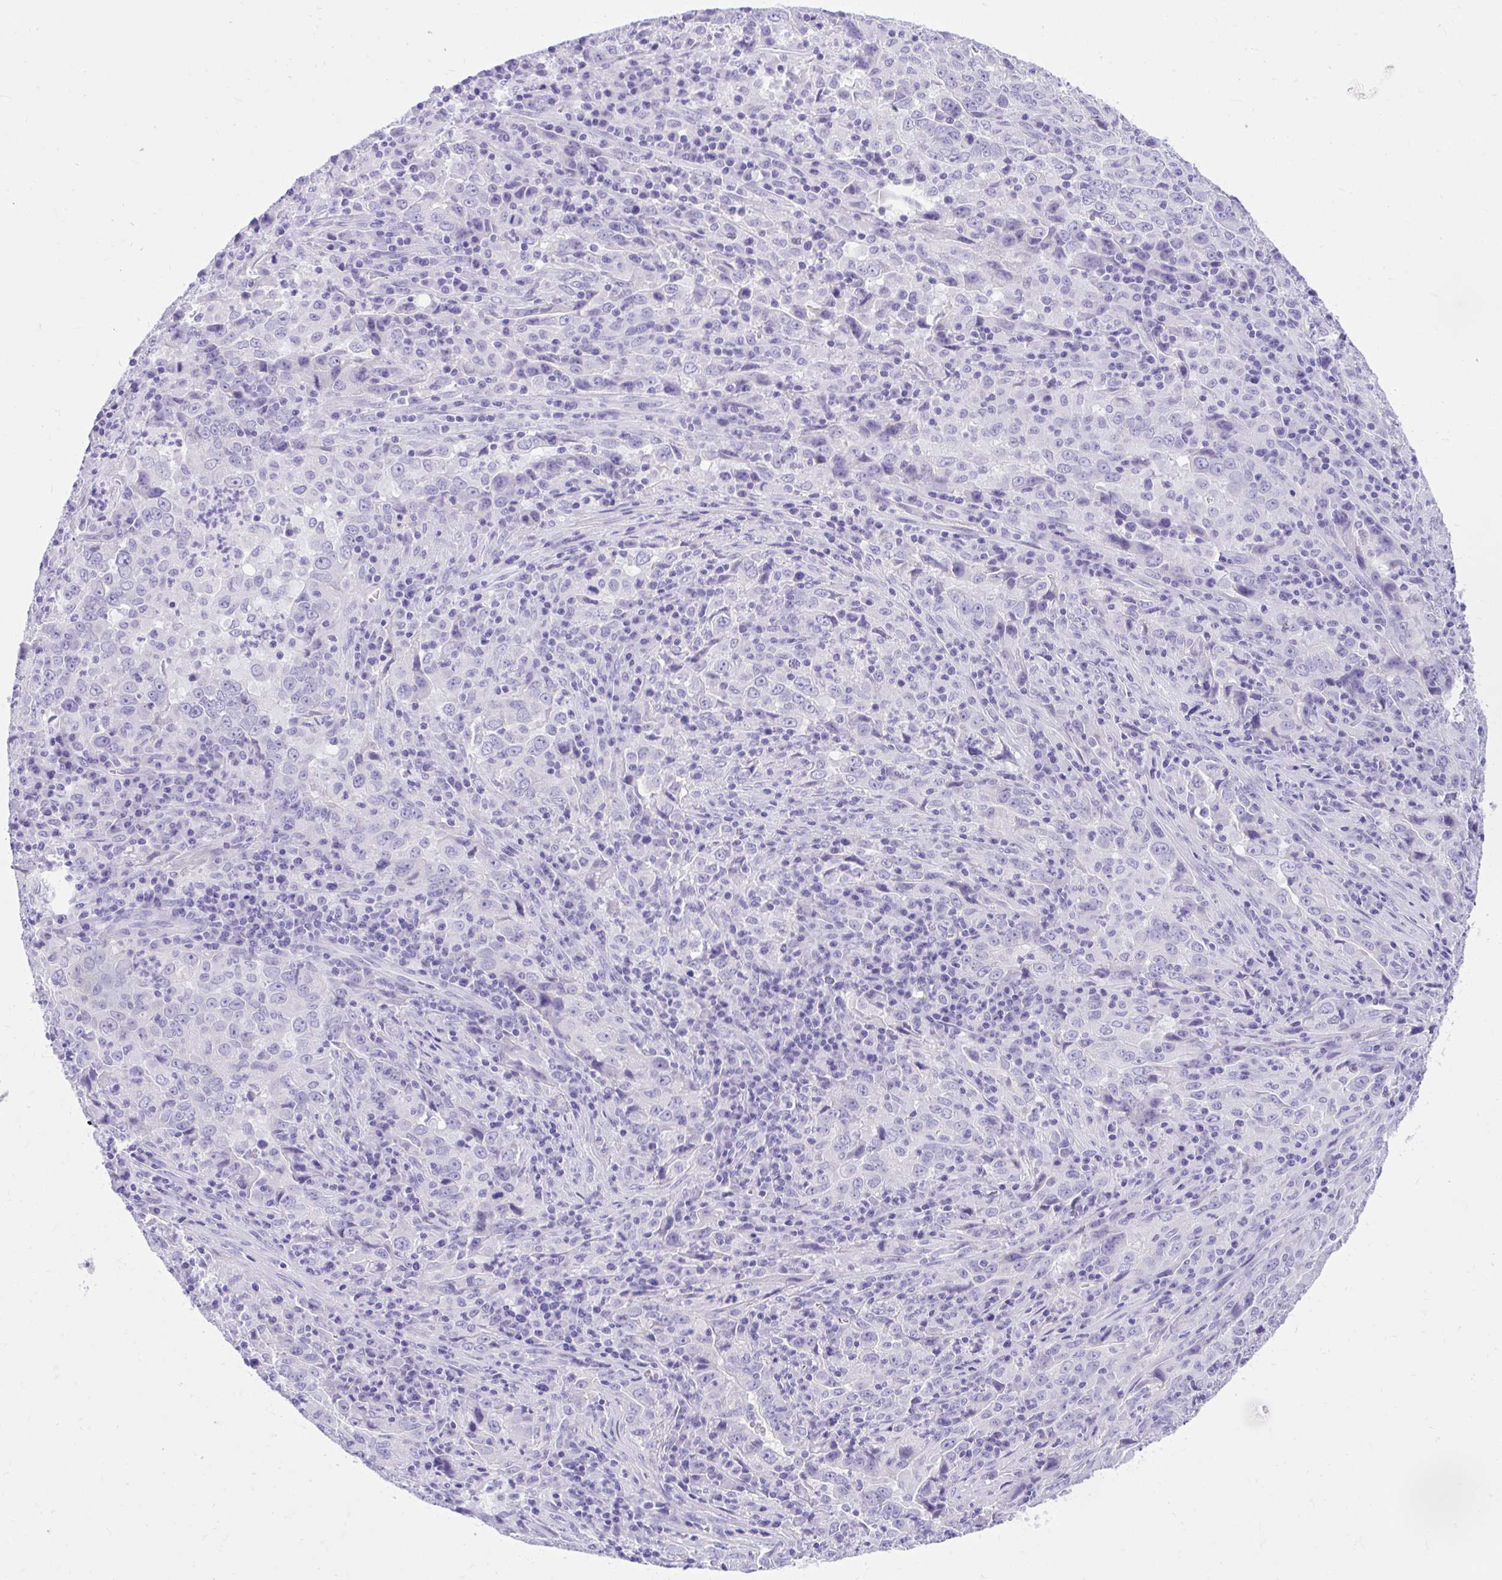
{"staining": {"intensity": "negative", "quantity": "none", "location": "none"}, "tissue": "lung cancer", "cell_type": "Tumor cells", "image_type": "cancer", "snomed": [{"axis": "morphology", "description": "Adenocarcinoma, NOS"}, {"axis": "topography", "description": "Lung"}], "caption": "Tumor cells show no significant protein staining in lung cancer.", "gene": "KCNN4", "patient": {"sex": "male", "age": 67}}